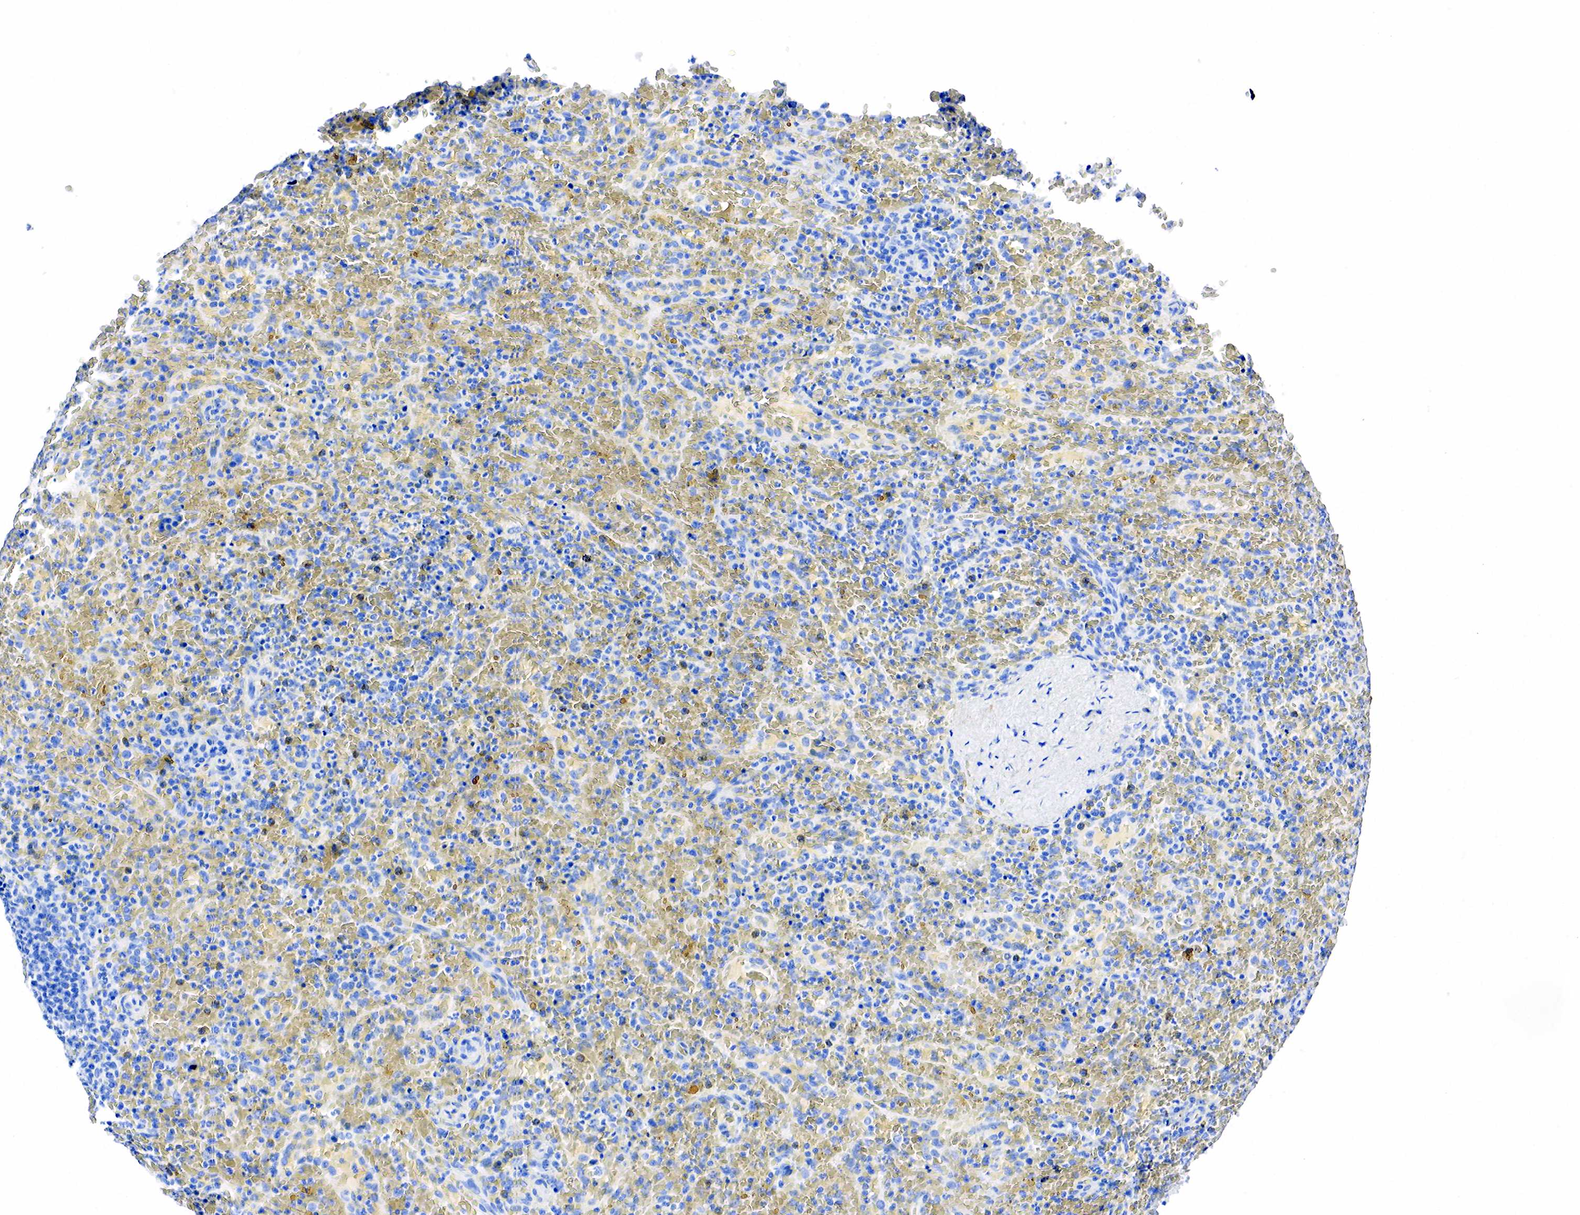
{"staining": {"intensity": "negative", "quantity": "none", "location": "none"}, "tissue": "lymphoma", "cell_type": "Tumor cells", "image_type": "cancer", "snomed": [{"axis": "morphology", "description": "Malignant lymphoma, non-Hodgkin's type, High grade"}, {"axis": "topography", "description": "Spleen"}, {"axis": "topography", "description": "Lymph node"}], "caption": "The photomicrograph reveals no significant positivity in tumor cells of lymphoma.", "gene": "PTH", "patient": {"sex": "female", "age": 70}}